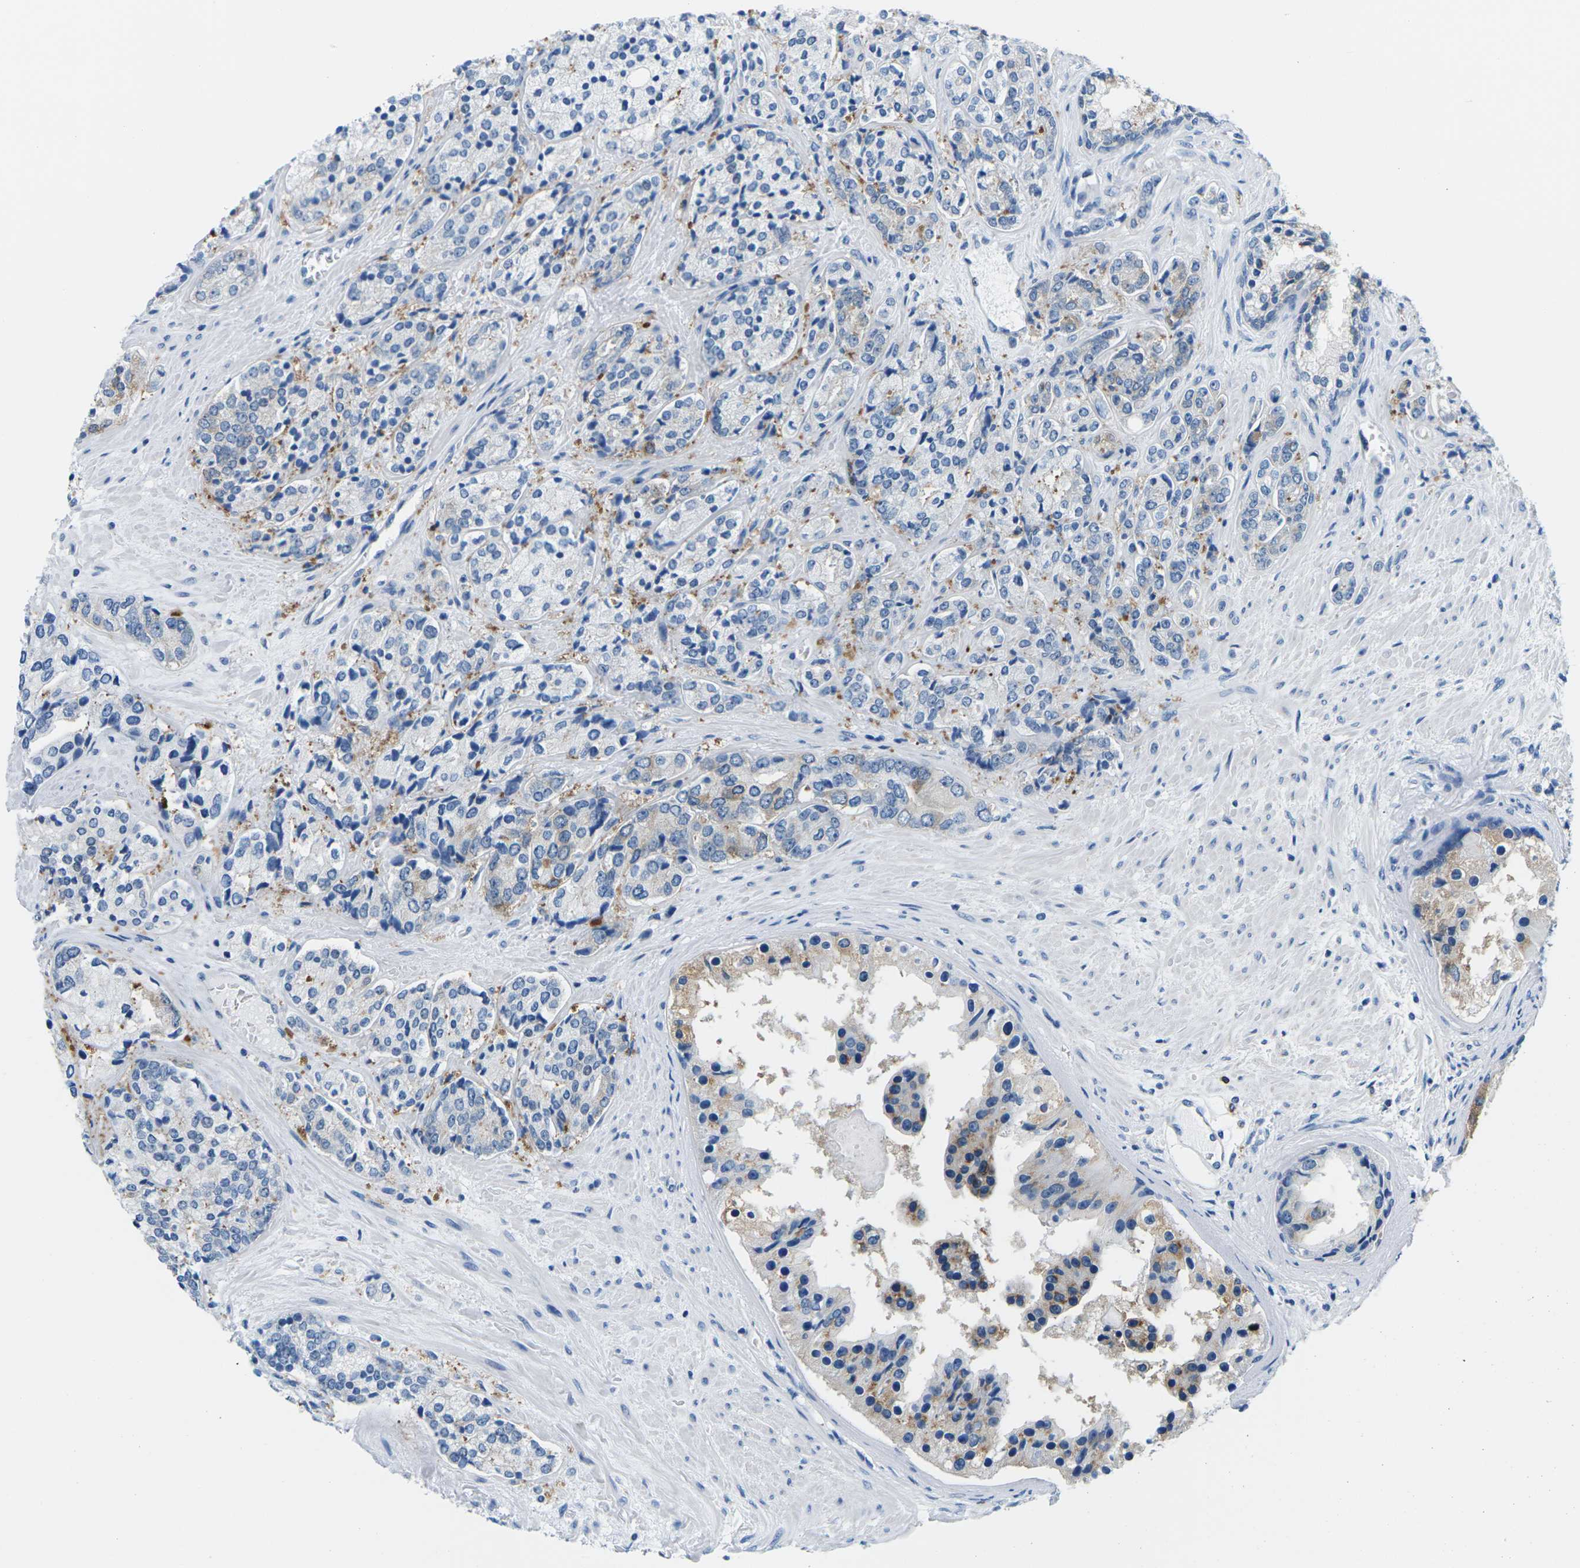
{"staining": {"intensity": "negative", "quantity": "none", "location": "none"}, "tissue": "prostate cancer", "cell_type": "Tumor cells", "image_type": "cancer", "snomed": [{"axis": "morphology", "description": "Adenocarcinoma, High grade"}, {"axis": "topography", "description": "Prostate"}], "caption": "Immunohistochemical staining of human adenocarcinoma (high-grade) (prostate) exhibits no significant expression in tumor cells. The staining is performed using DAB brown chromogen with nuclei counter-stained in using hematoxylin.", "gene": "SYNGR2", "patient": {"sex": "male", "age": 71}}